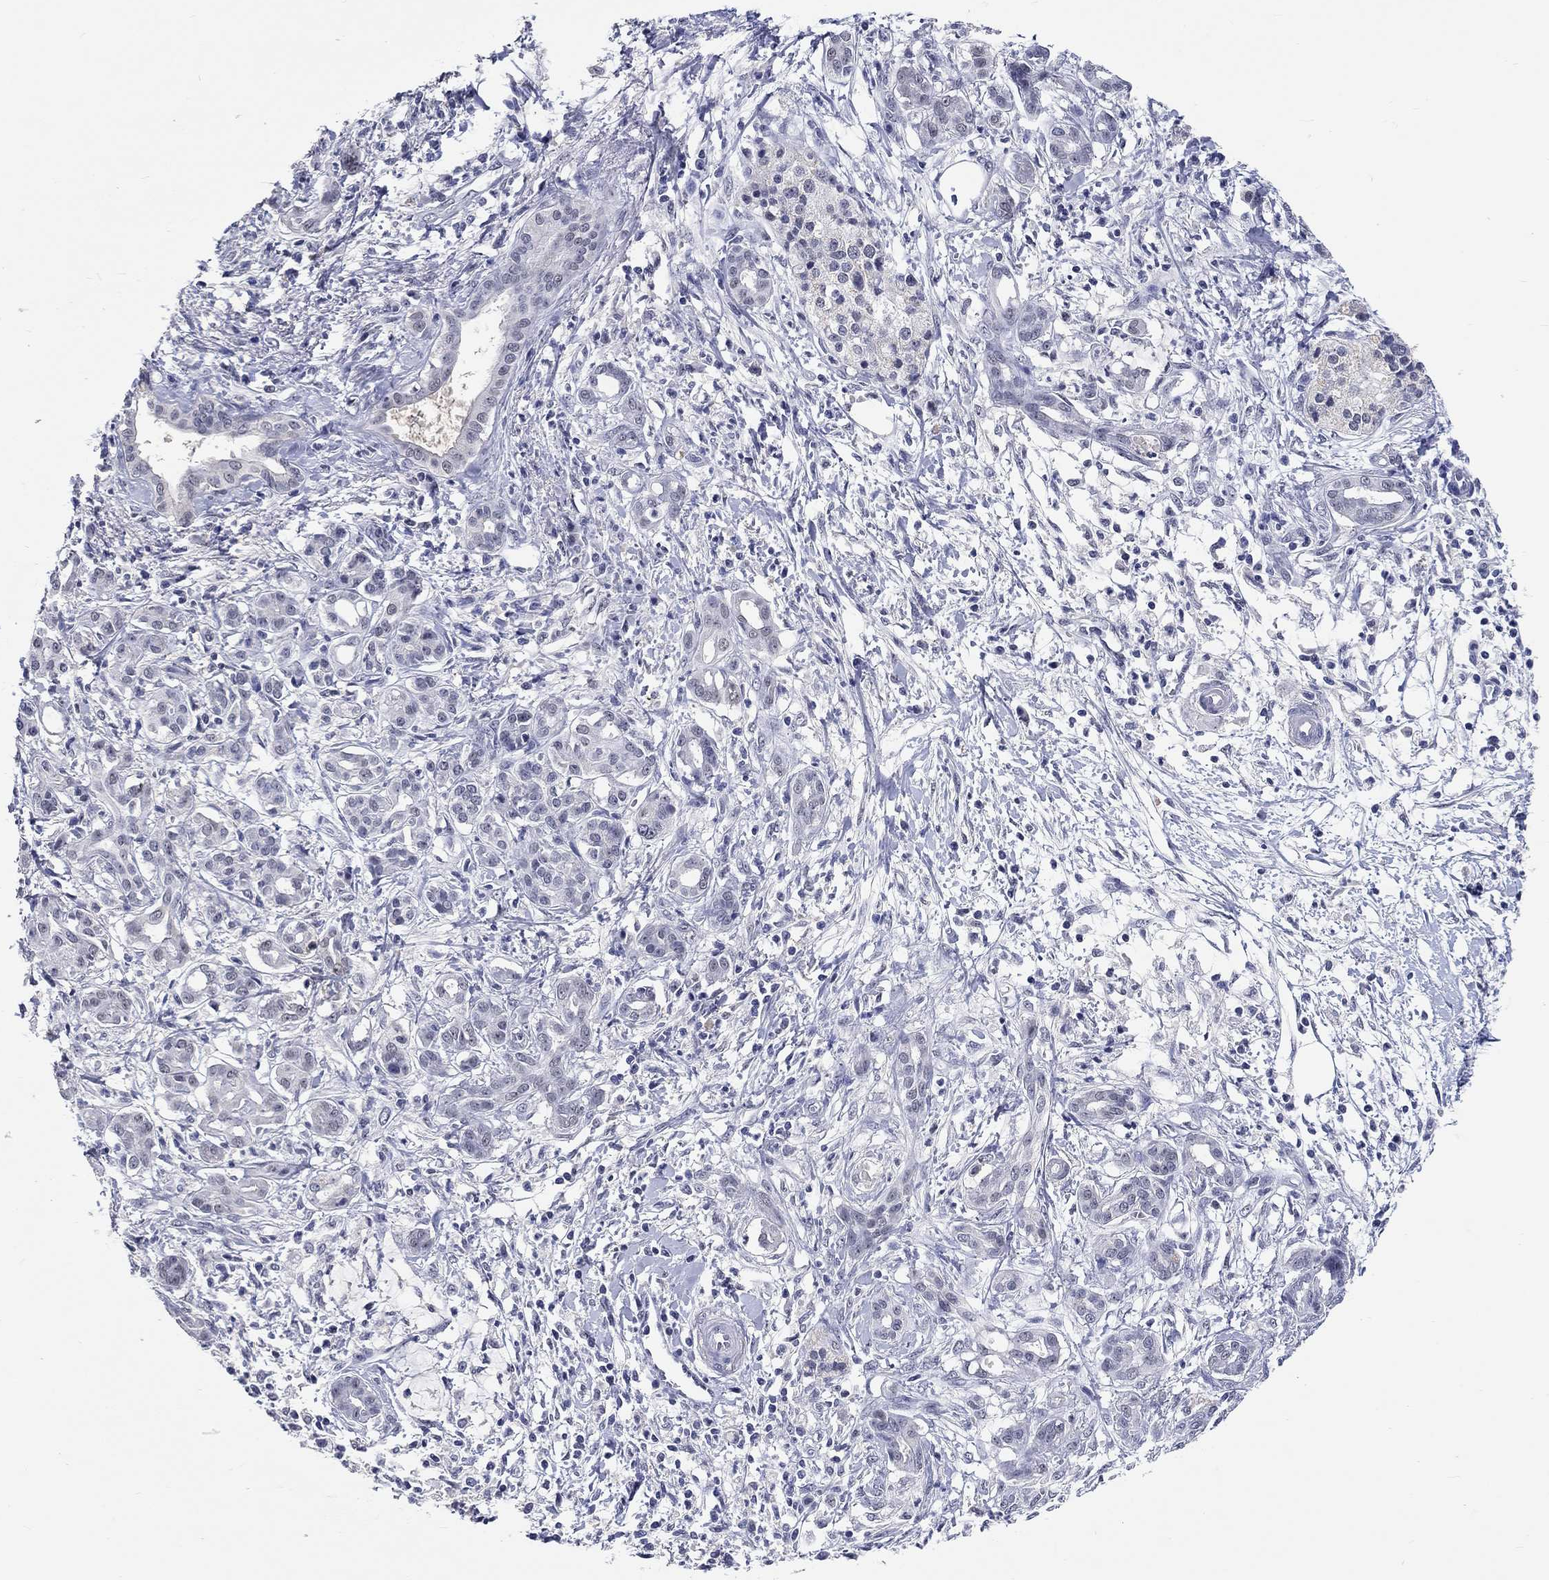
{"staining": {"intensity": "negative", "quantity": "none", "location": "none"}, "tissue": "pancreatic cancer", "cell_type": "Tumor cells", "image_type": "cancer", "snomed": [{"axis": "morphology", "description": "Adenocarcinoma, NOS"}, {"axis": "topography", "description": "Pancreas"}], "caption": "Histopathology image shows no significant protein expression in tumor cells of pancreatic cancer (adenocarcinoma).", "gene": "GRIN1", "patient": {"sex": "male", "age": 72}}